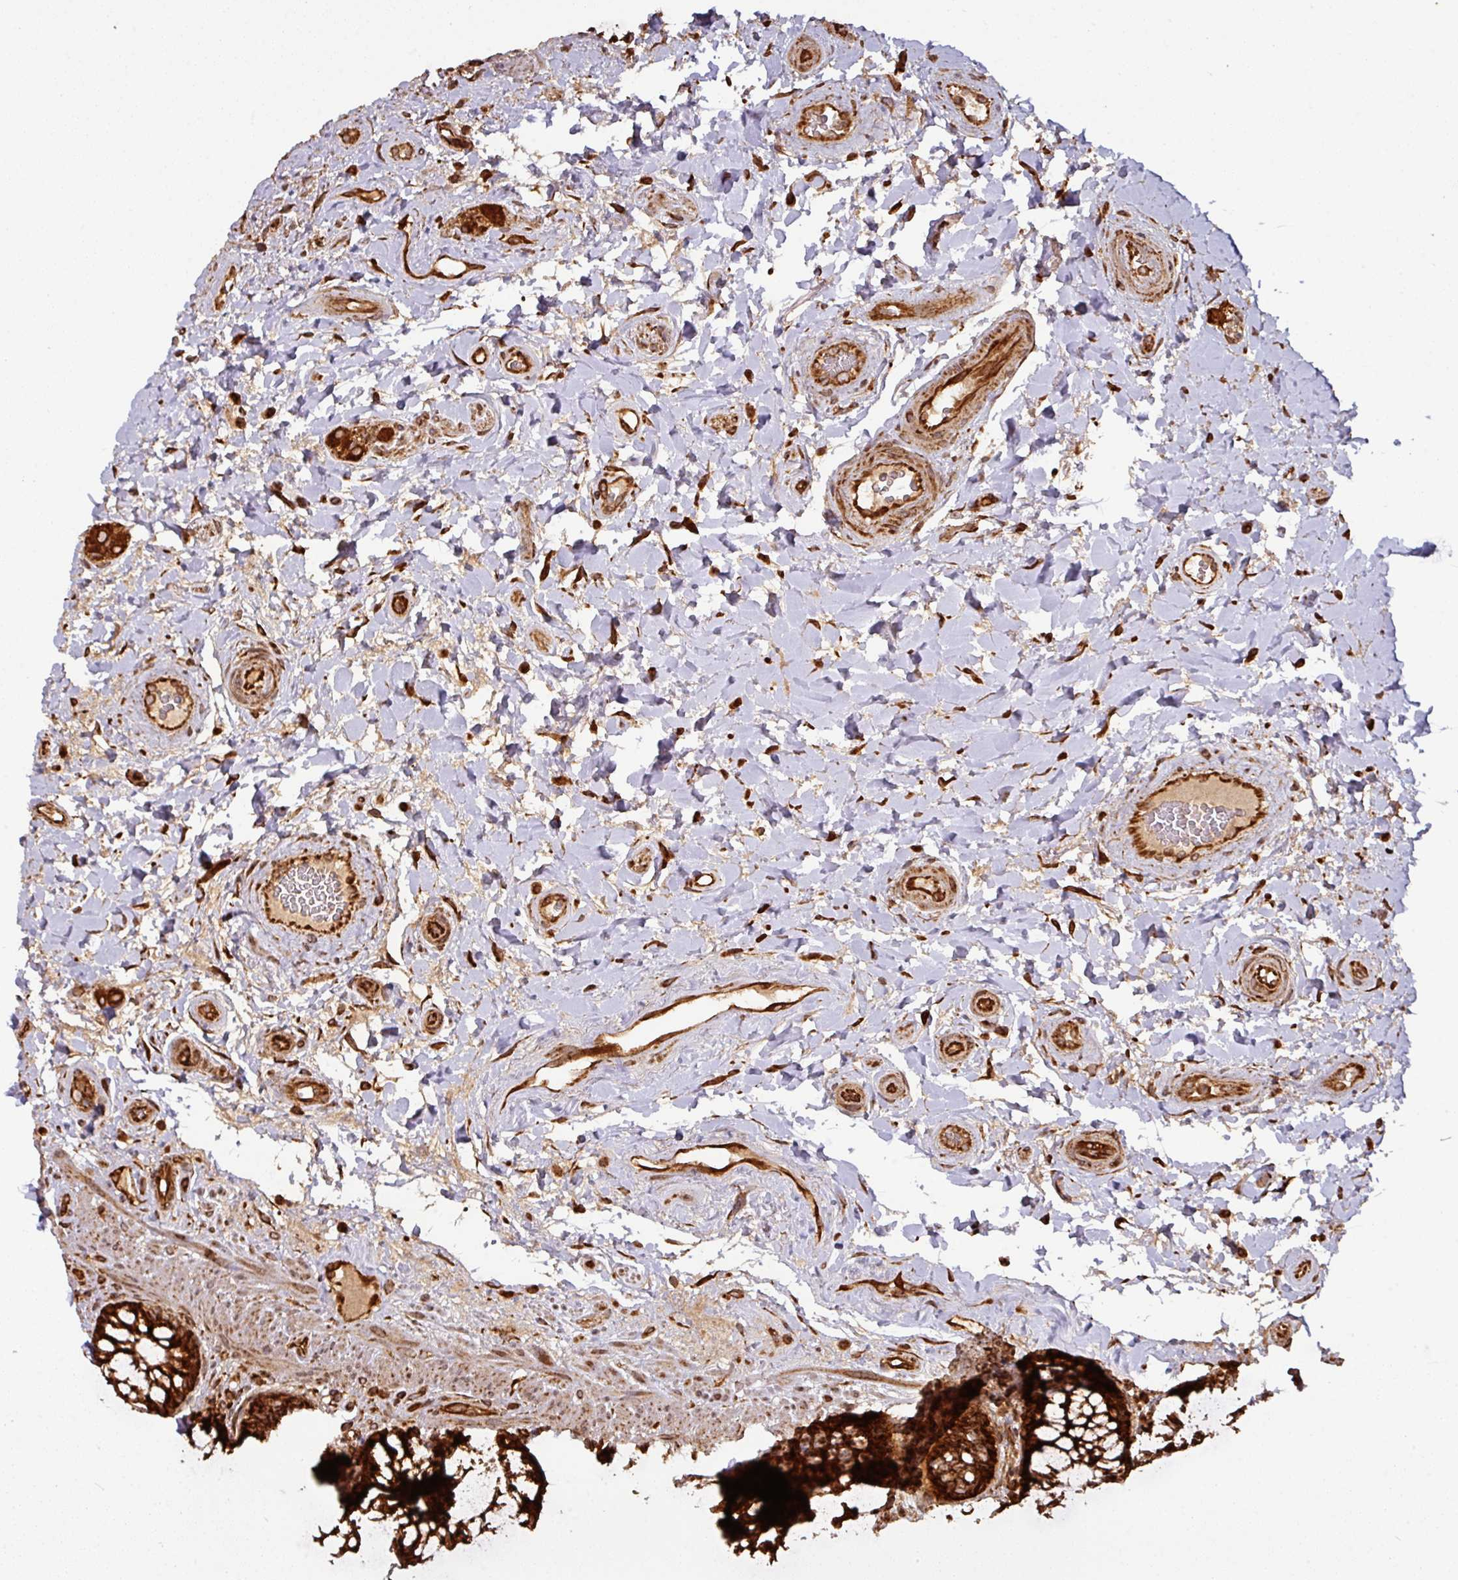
{"staining": {"intensity": "strong", "quantity": ">75%", "location": "cytoplasmic/membranous"}, "tissue": "rectum", "cell_type": "Glandular cells", "image_type": "normal", "snomed": [{"axis": "morphology", "description": "Normal tissue, NOS"}, {"axis": "topography", "description": "Rectum"}], "caption": "Glandular cells display high levels of strong cytoplasmic/membranous staining in approximately >75% of cells in unremarkable human rectum.", "gene": "TRAP1", "patient": {"sex": "female", "age": 58}}